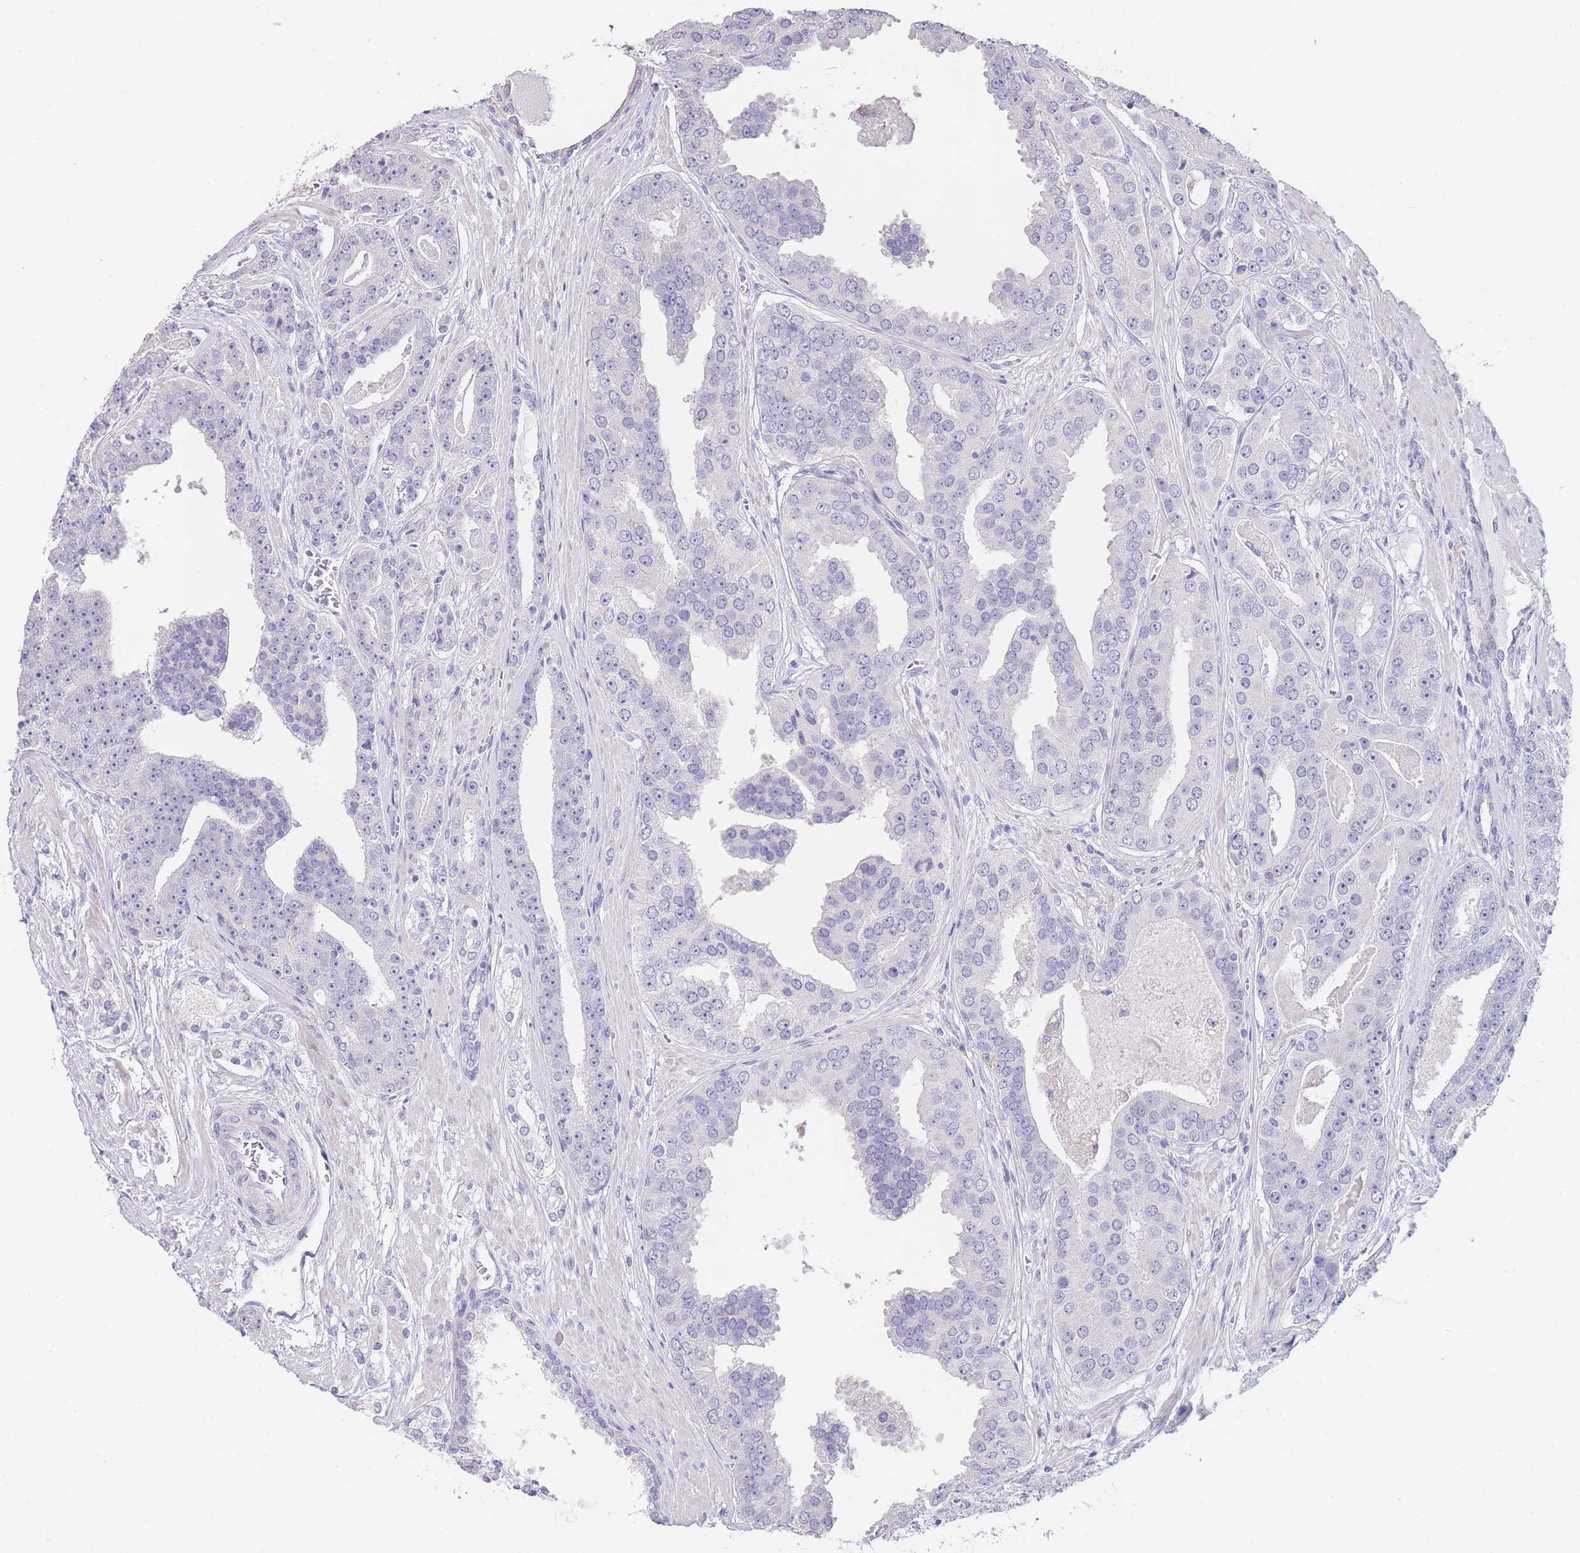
{"staining": {"intensity": "negative", "quantity": "none", "location": "none"}, "tissue": "prostate cancer", "cell_type": "Tumor cells", "image_type": "cancer", "snomed": [{"axis": "morphology", "description": "Adenocarcinoma, High grade"}, {"axis": "topography", "description": "Prostate"}], "caption": "Protein analysis of high-grade adenocarcinoma (prostate) exhibits no significant expression in tumor cells.", "gene": "CD37", "patient": {"sex": "male", "age": 71}}